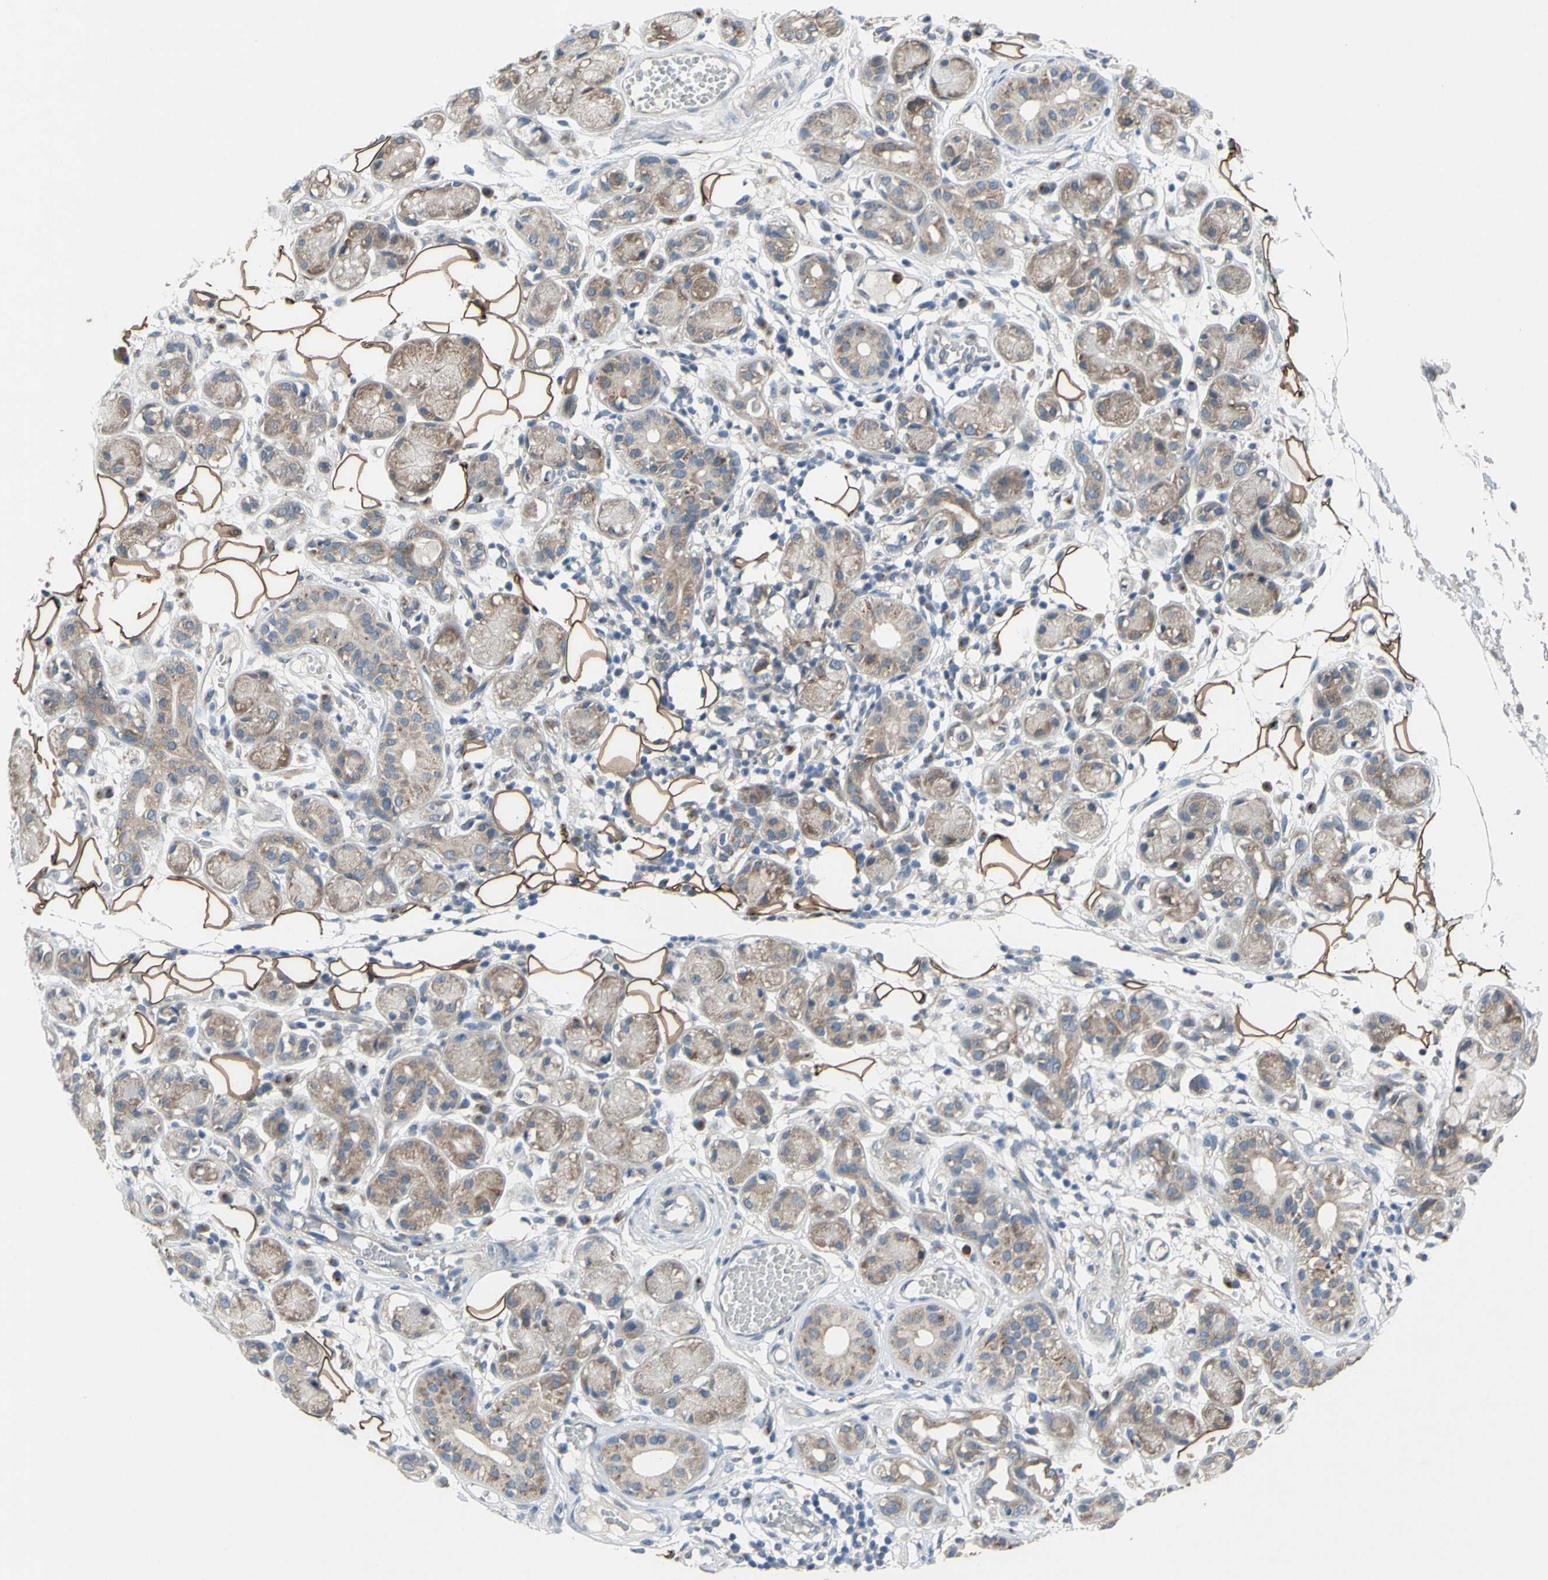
{"staining": {"intensity": "strong", "quantity": ">75%", "location": "cytoplasmic/membranous"}, "tissue": "adipose tissue", "cell_type": "Adipocytes", "image_type": "normal", "snomed": [{"axis": "morphology", "description": "Normal tissue, NOS"}, {"axis": "morphology", "description": "Inflammation, NOS"}, {"axis": "topography", "description": "Vascular tissue"}, {"axis": "topography", "description": "Salivary gland"}], "caption": "Brown immunohistochemical staining in benign human adipose tissue demonstrates strong cytoplasmic/membranous expression in about >75% of adipocytes. (DAB (3,3'-diaminobenzidine) IHC, brown staining for protein, blue staining for nuclei).", "gene": "GRAMD2B", "patient": {"sex": "female", "age": 75}}